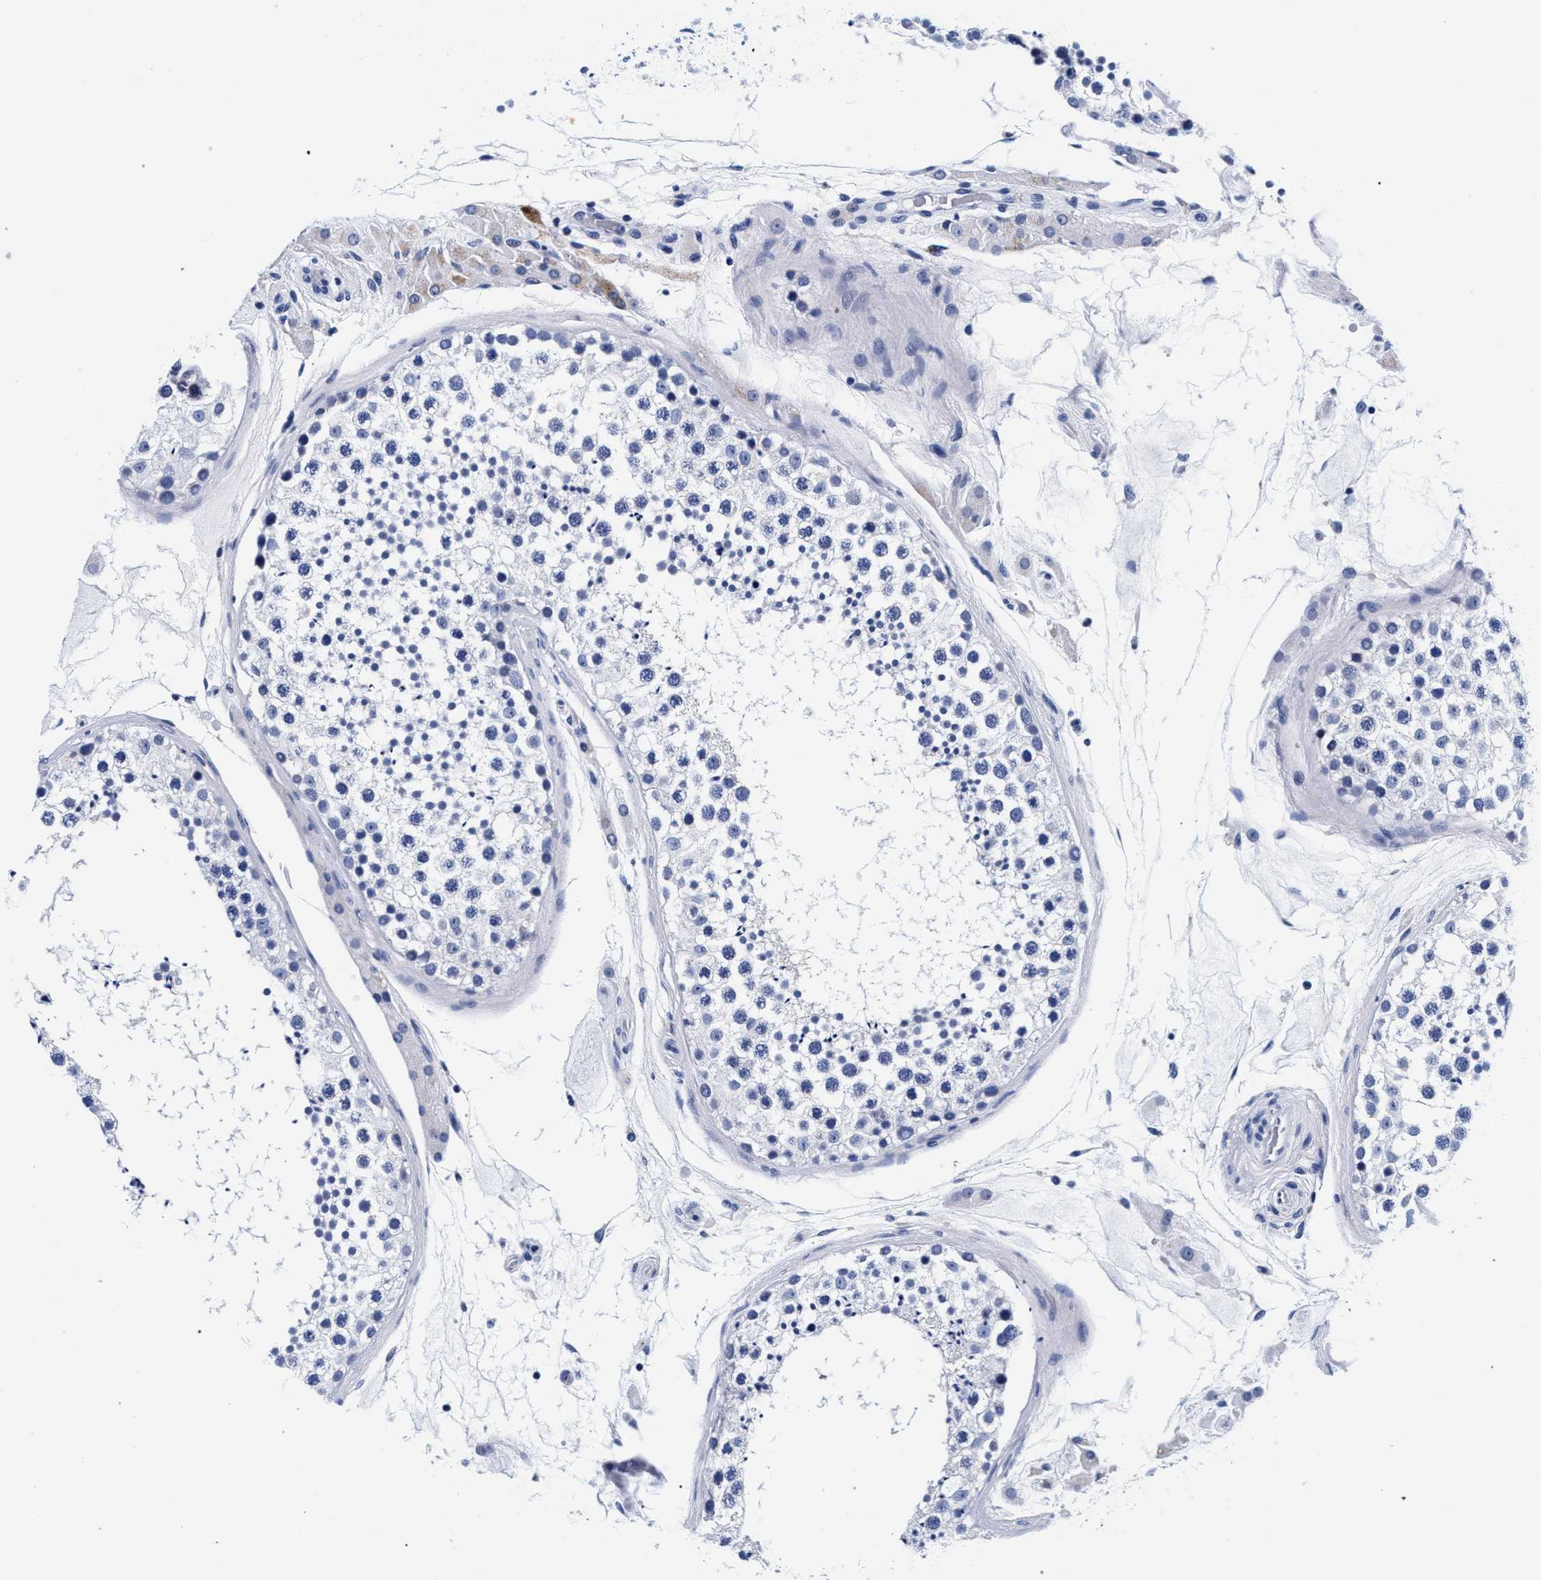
{"staining": {"intensity": "negative", "quantity": "none", "location": "none"}, "tissue": "testis", "cell_type": "Cells in seminiferous ducts", "image_type": "normal", "snomed": [{"axis": "morphology", "description": "Normal tissue, NOS"}, {"axis": "topography", "description": "Testis"}], "caption": "This is an IHC histopathology image of normal testis. There is no expression in cells in seminiferous ducts.", "gene": "RAB3B", "patient": {"sex": "male", "age": 46}}